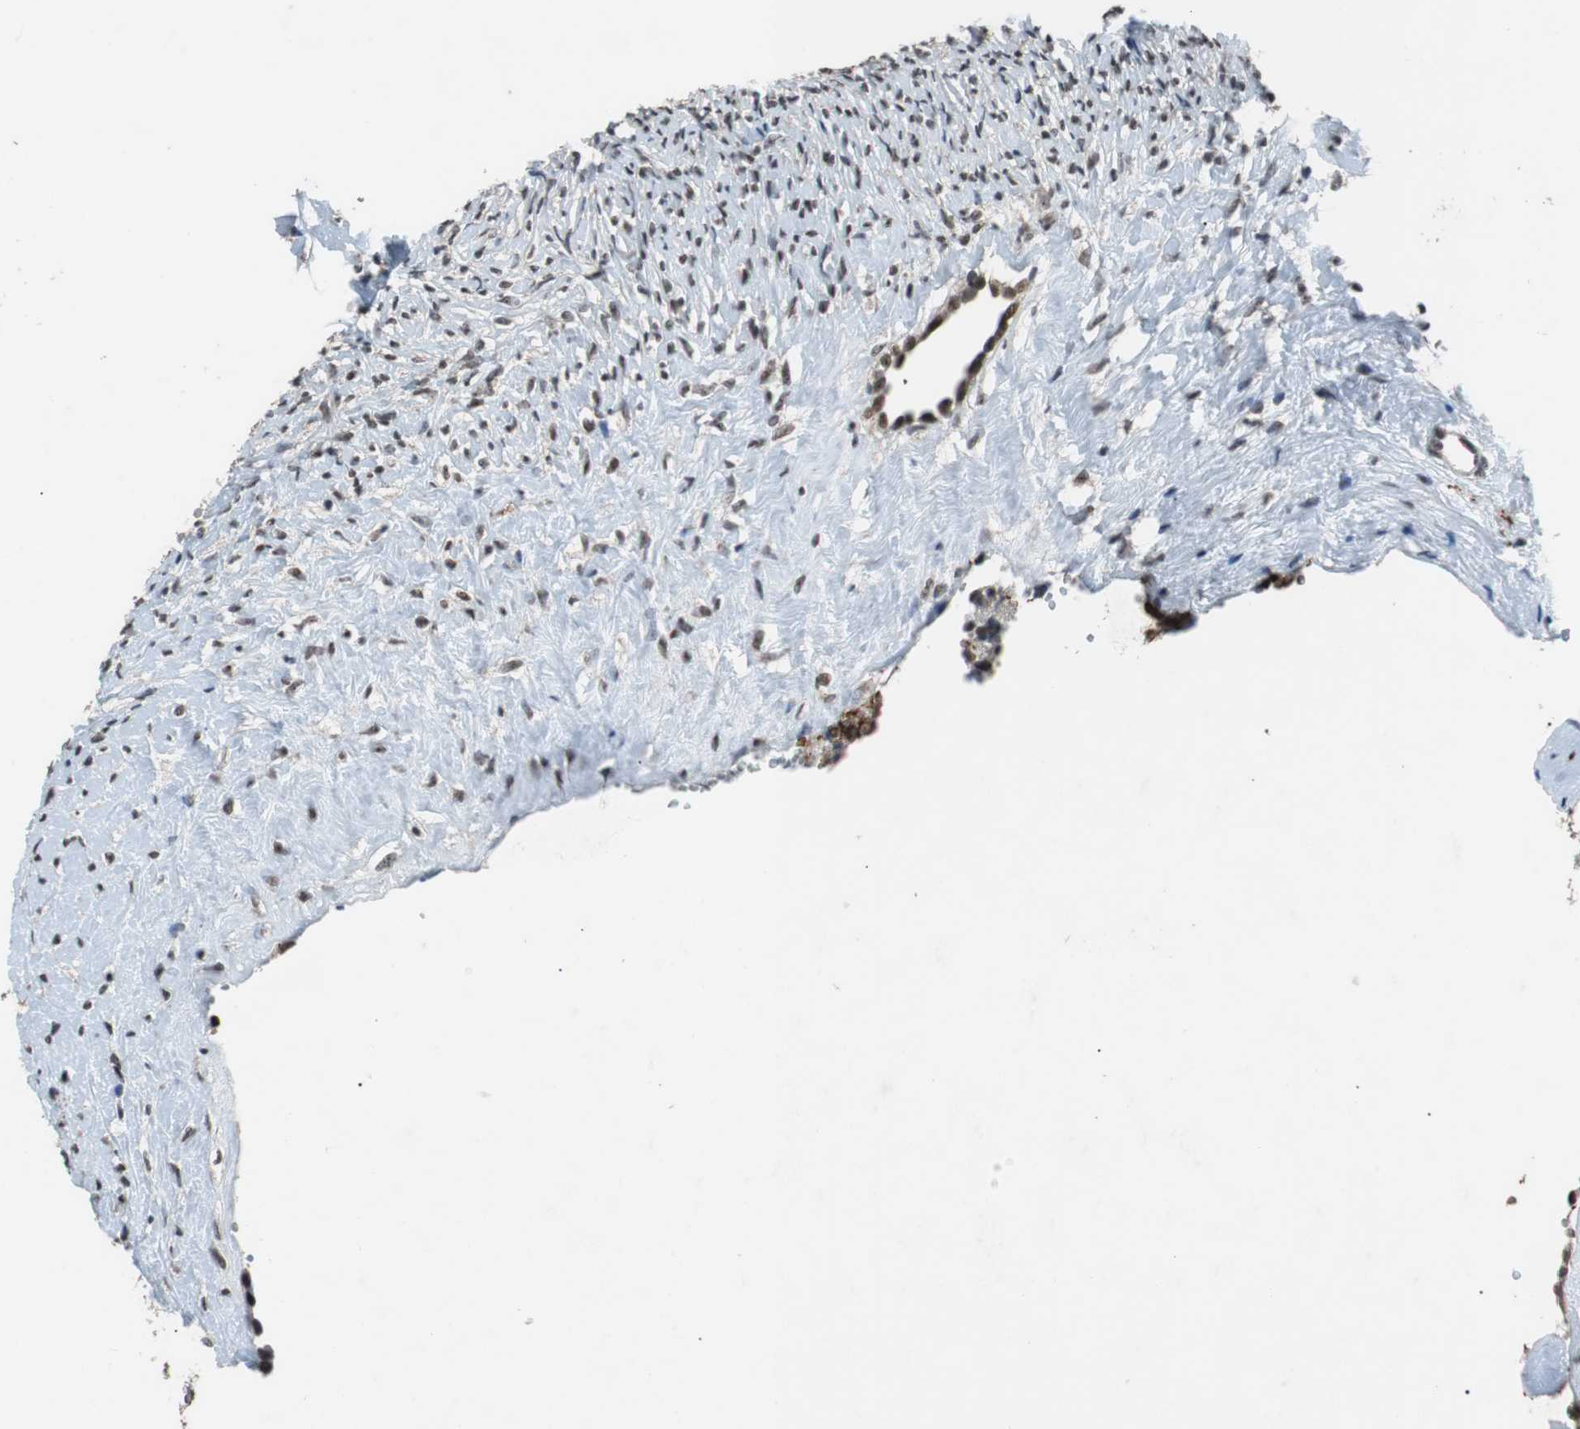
{"staining": {"intensity": "weak", "quantity": "25%-75%", "location": "nuclear"}, "tissue": "ovary", "cell_type": "Ovarian stroma cells", "image_type": "normal", "snomed": [{"axis": "morphology", "description": "Normal tissue, NOS"}, {"axis": "topography", "description": "Ovary"}], "caption": "About 25%-75% of ovarian stroma cells in normal ovary display weak nuclear protein positivity as visualized by brown immunohistochemical staining.", "gene": "USP28", "patient": {"sex": "female", "age": 35}}